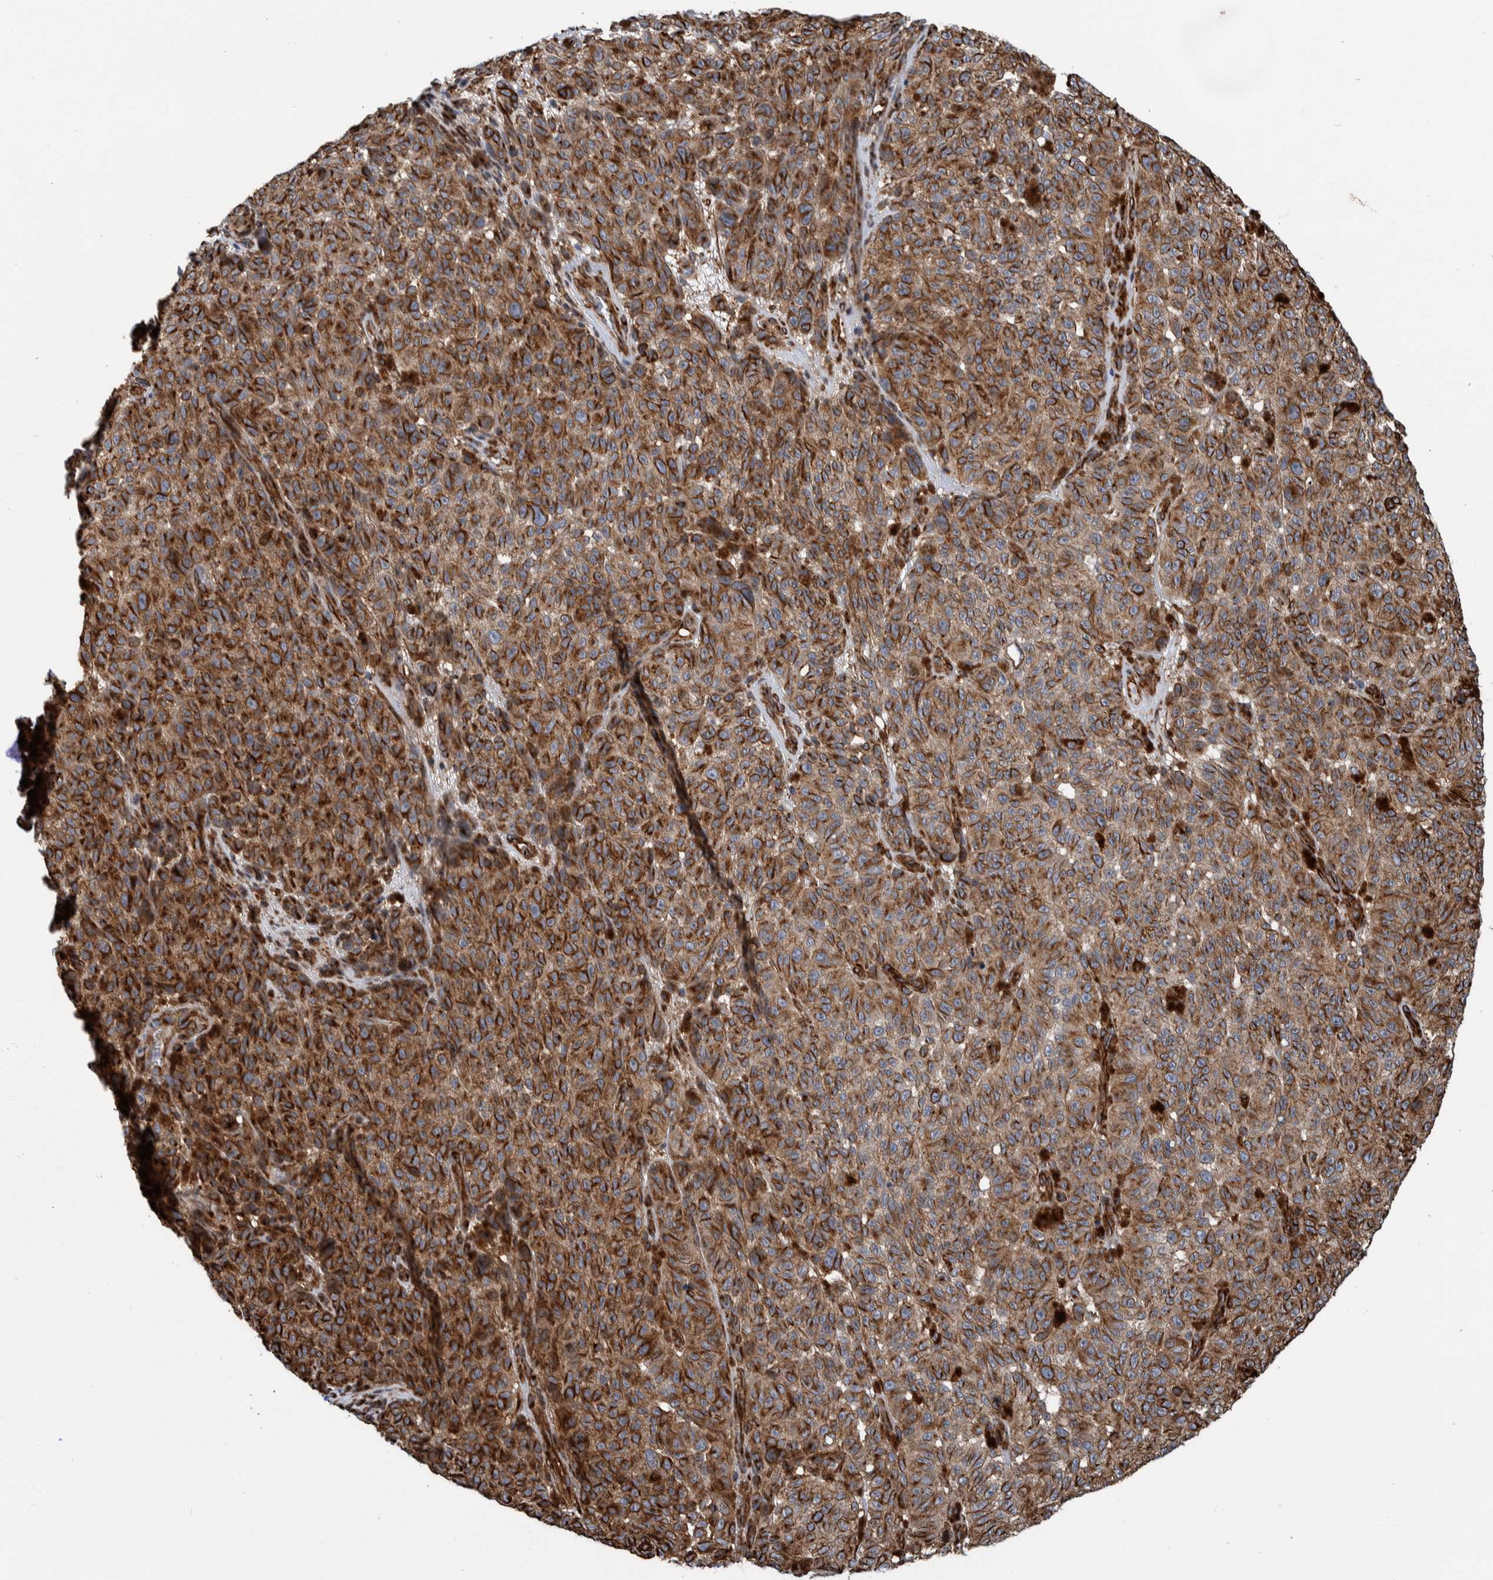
{"staining": {"intensity": "strong", "quantity": ">75%", "location": "cytoplasmic/membranous"}, "tissue": "melanoma", "cell_type": "Tumor cells", "image_type": "cancer", "snomed": [{"axis": "morphology", "description": "Malignant melanoma, NOS"}, {"axis": "topography", "description": "Skin"}], "caption": "Immunohistochemical staining of malignant melanoma demonstrates high levels of strong cytoplasmic/membranous protein positivity in about >75% of tumor cells. The staining was performed using DAB to visualize the protein expression in brown, while the nuclei were stained in blue with hematoxylin (Magnification: 20x).", "gene": "CCDC57", "patient": {"sex": "female", "age": 82}}